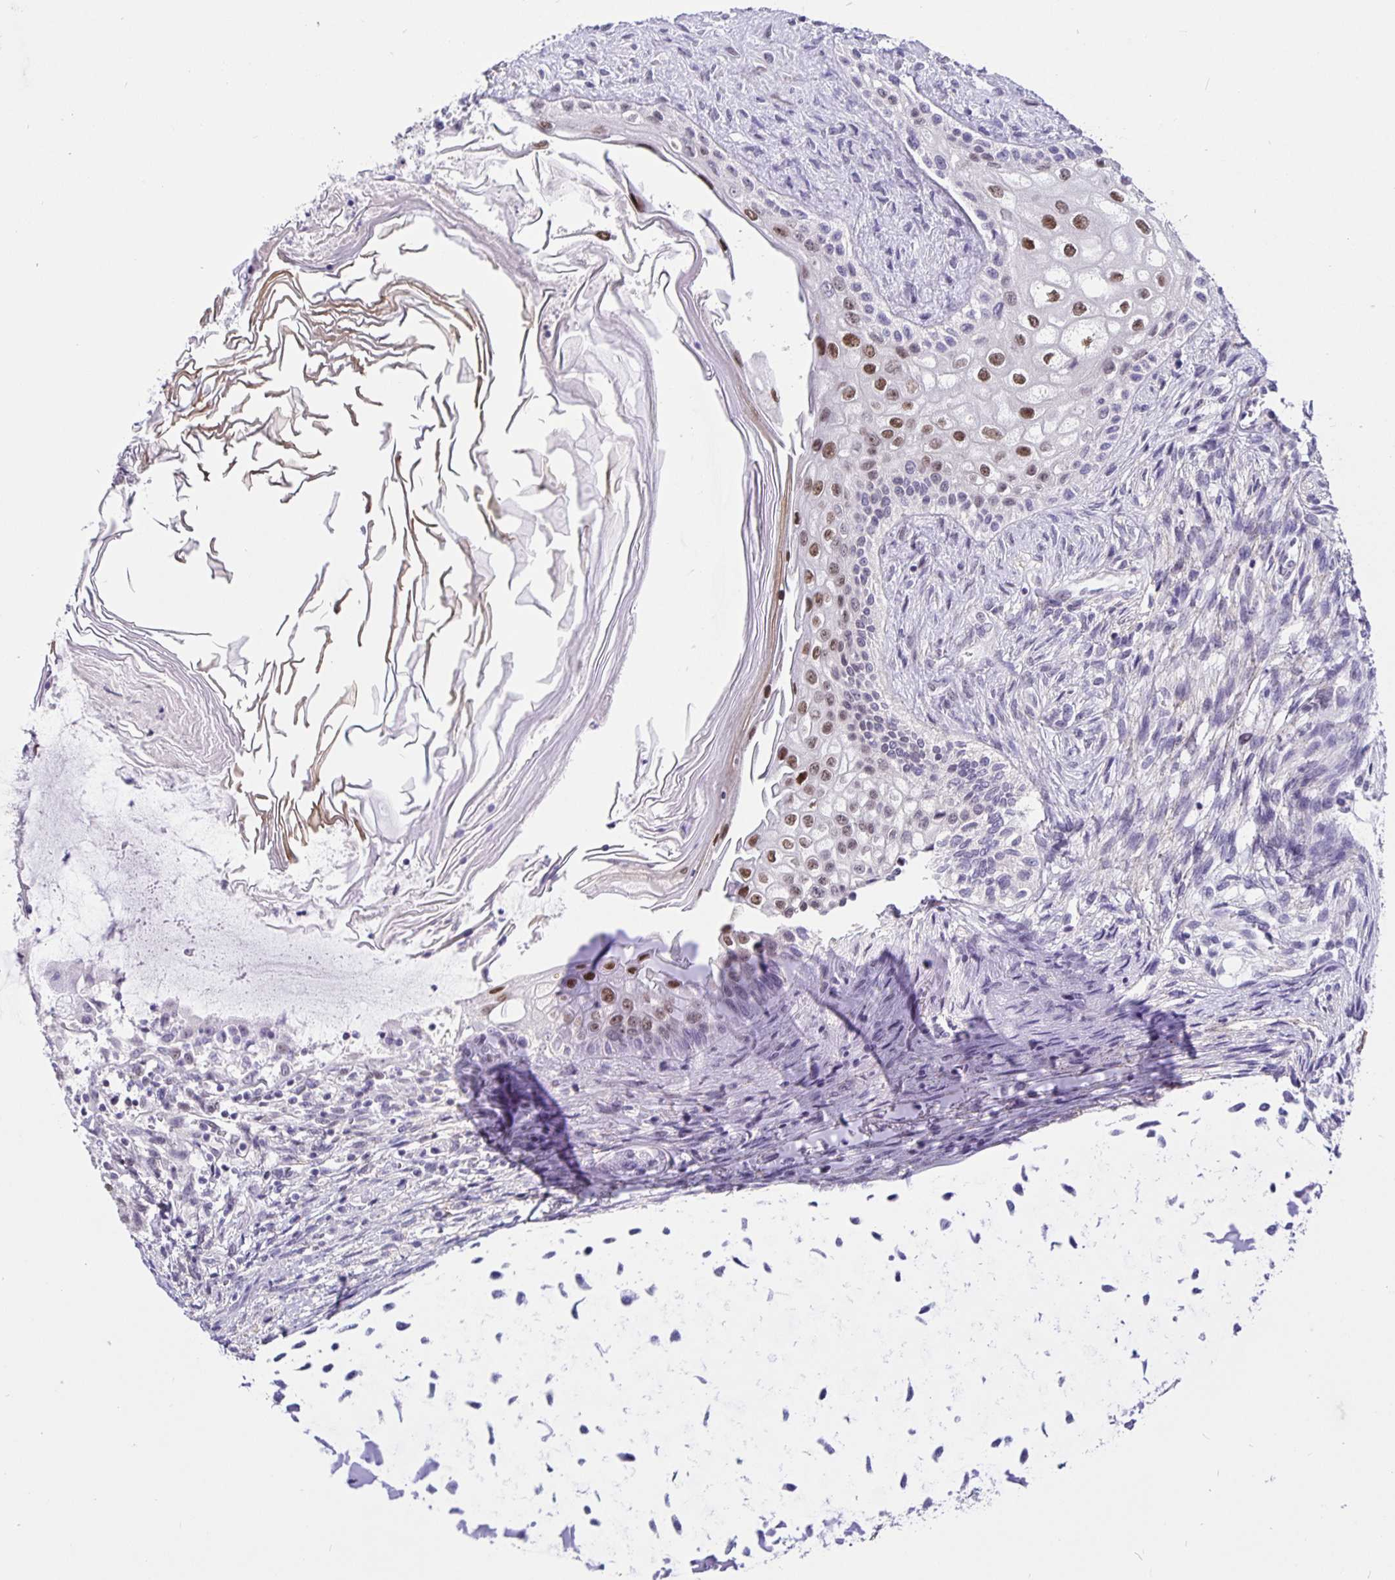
{"staining": {"intensity": "moderate", "quantity": "25%-75%", "location": "nuclear"}, "tissue": "testis cancer", "cell_type": "Tumor cells", "image_type": "cancer", "snomed": [{"axis": "morphology", "description": "Carcinoma, Embryonal, NOS"}, {"axis": "topography", "description": "Testis"}], "caption": "IHC of human testis cancer demonstrates medium levels of moderate nuclear positivity in approximately 25%-75% of tumor cells.", "gene": "FOSL2", "patient": {"sex": "male", "age": 37}}